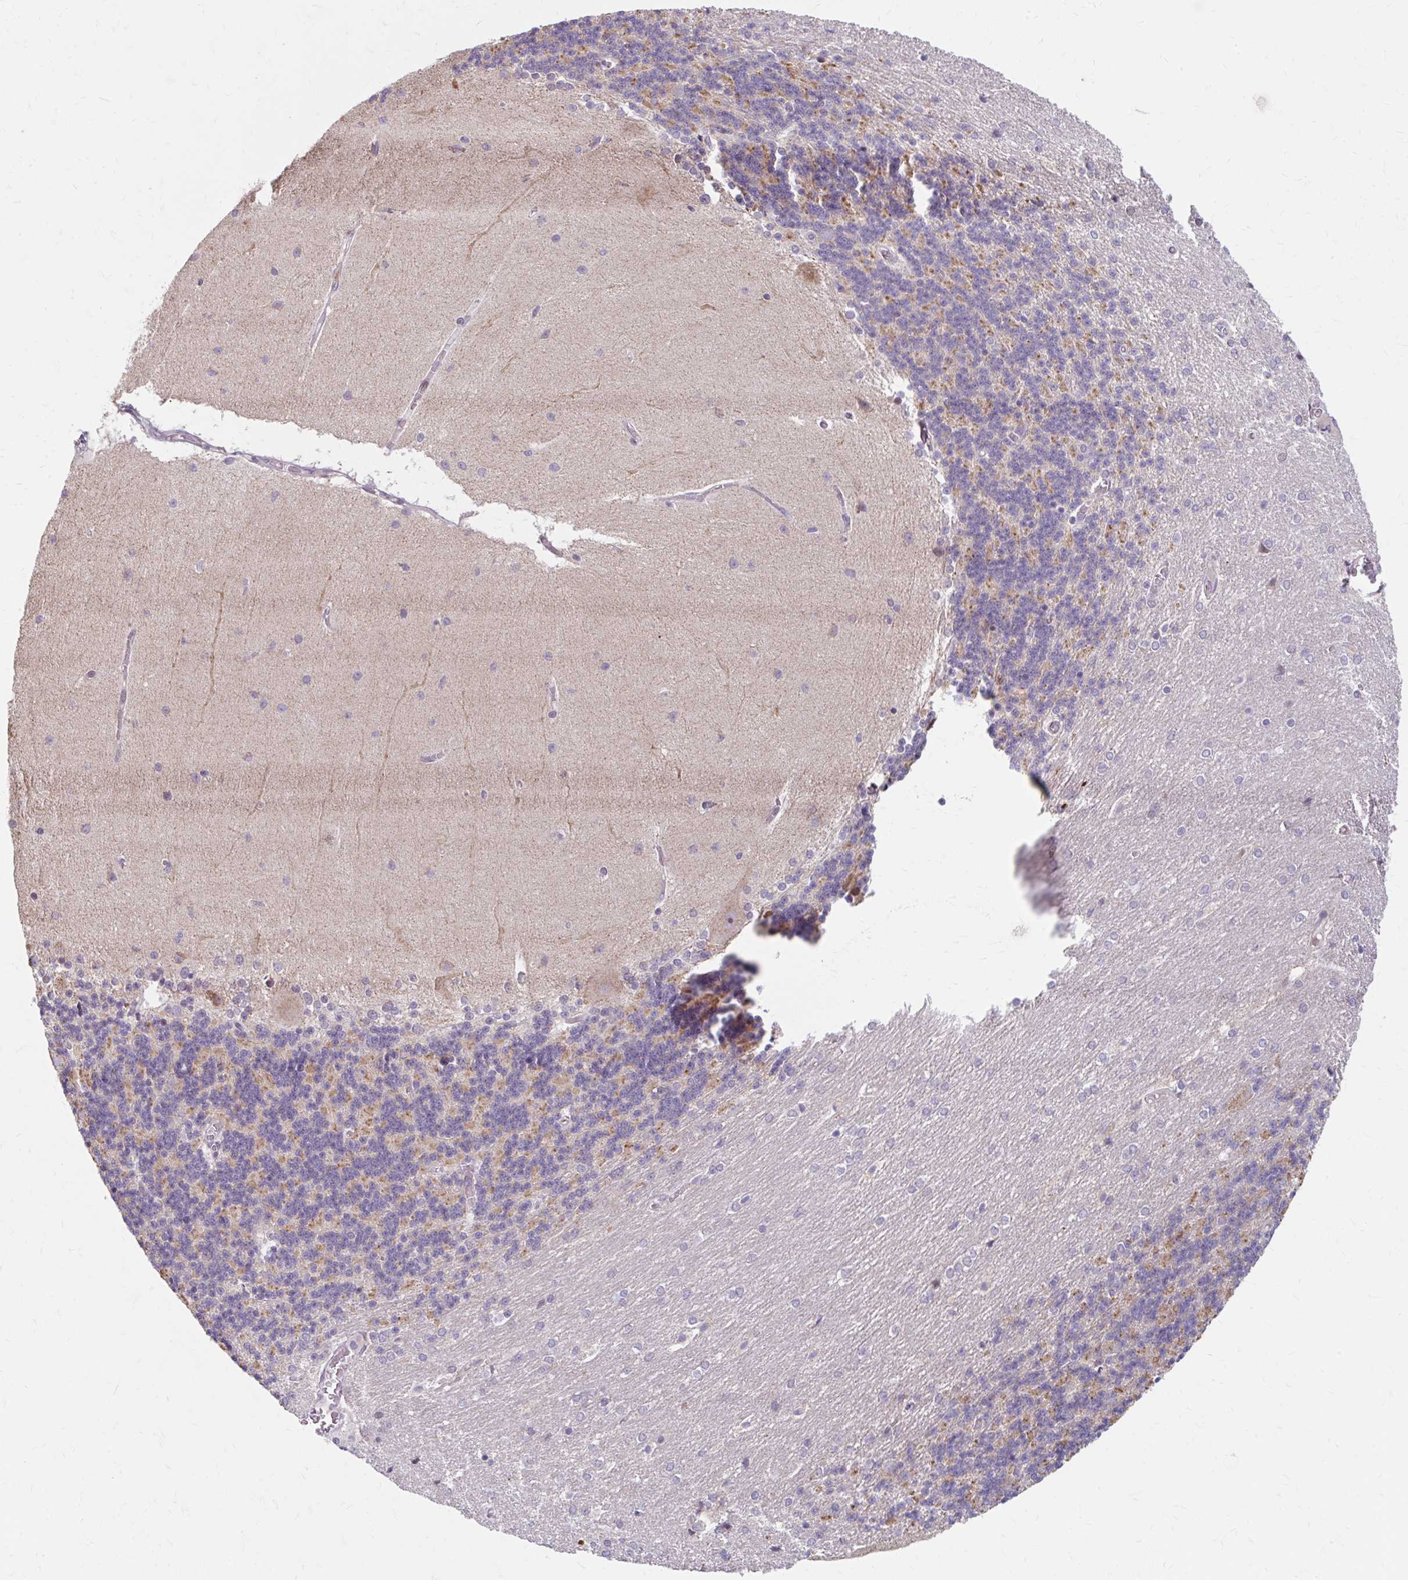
{"staining": {"intensity": "moderate", "quantity": "25%-75%", "location": "cytoplasmic/membranous"}, "tissue": "cerebellum", "cell_type": "Cells in granular layer", "image_type": "normal", "snomed": [{"axis": "morphology", "description": "Normal tissue, NOS"}, {"axis": "topography", "description": "Cerebellum"}], "caption": "Cerebellum stained with DAB (3,3'-diaminobenzidine) immunohistochemistry shows medium levels of moderate cytoplasmic/membranous positivity in about 25%-75% of cells in granular layer.", "gene": "BEAN1", "patient": {"sex": "female", "age": 54}}